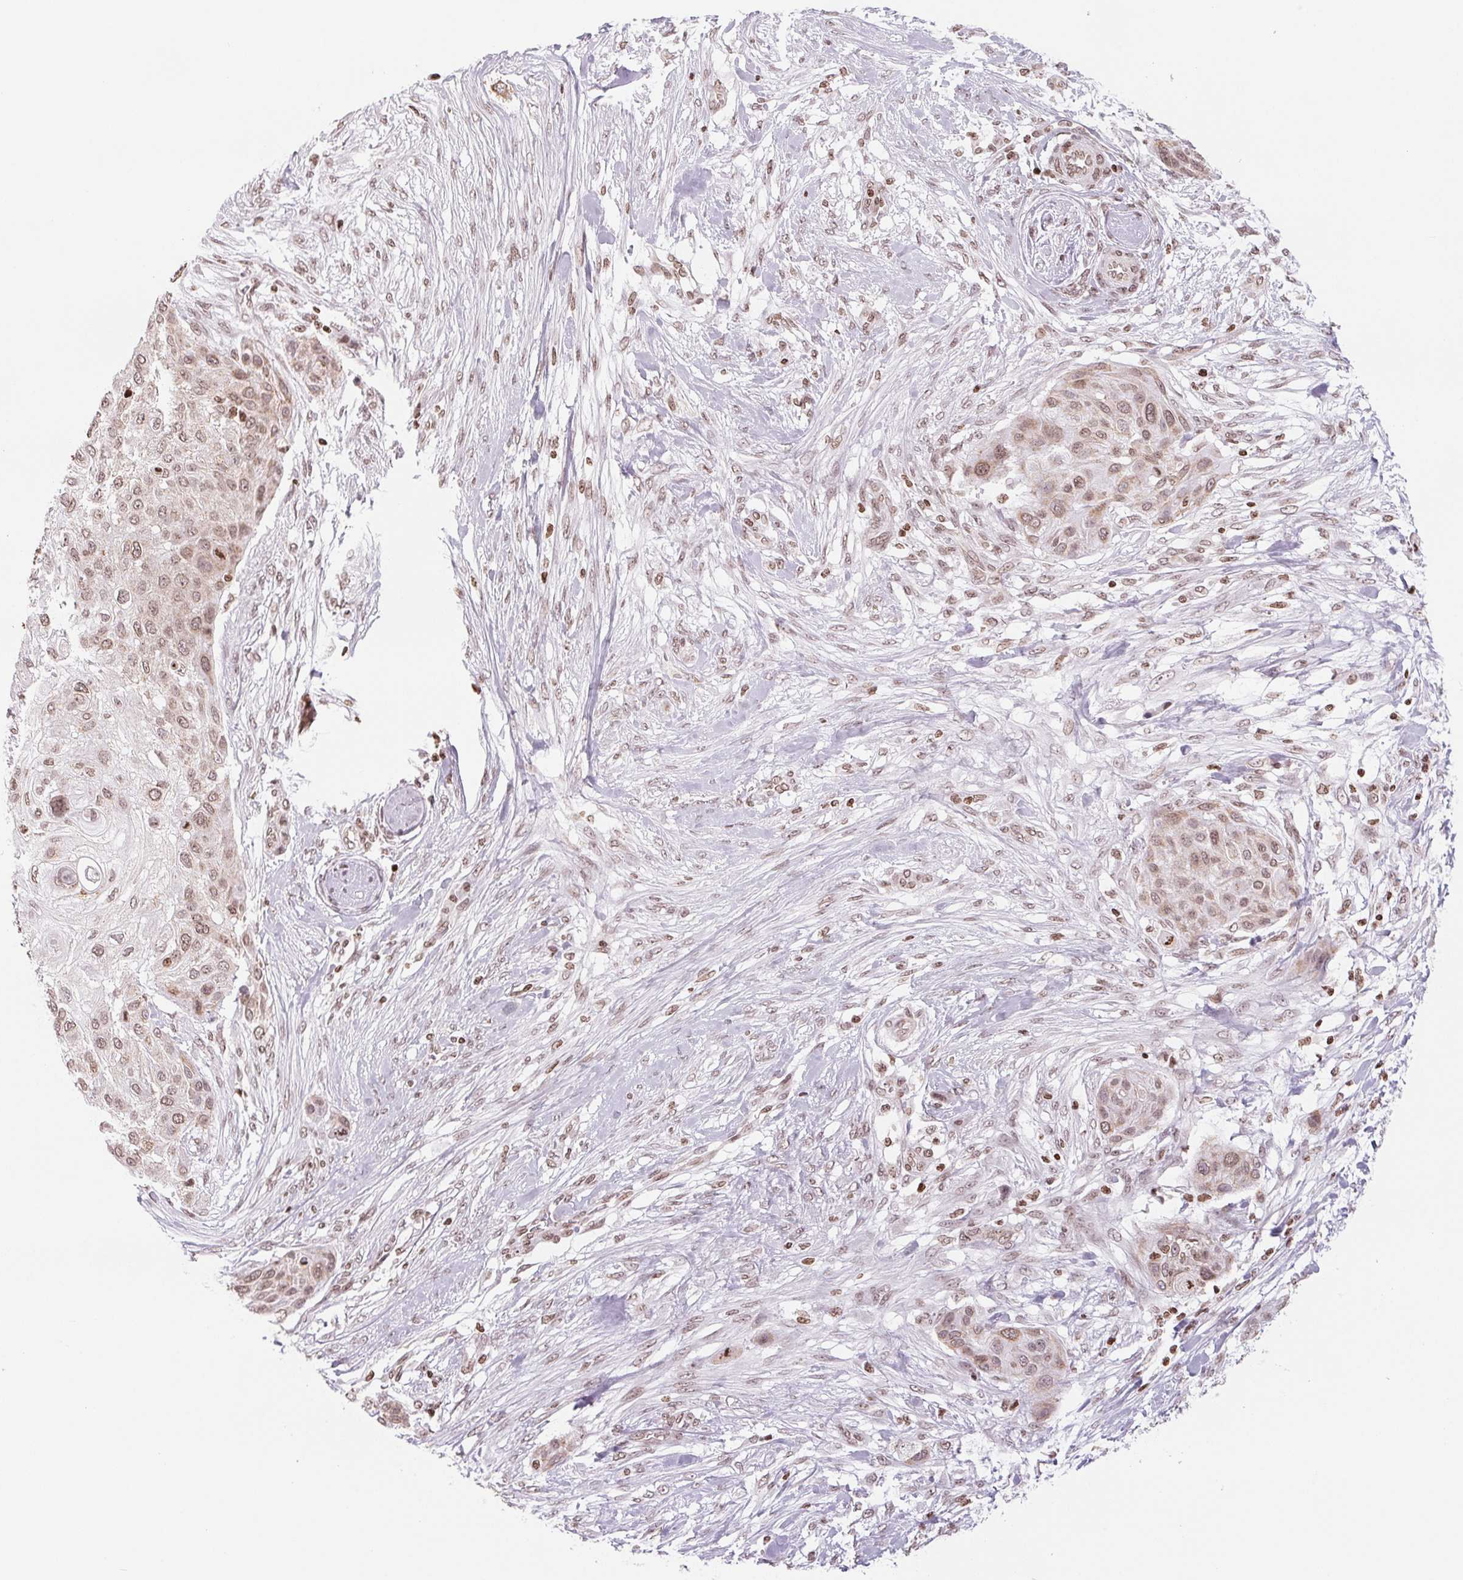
{"staining": {"intensity": "moderate", "quantity": ">75%", "location": "cytoplasmic/membranous,nuclear"}, "tissue": "skin cancer", "cell_type": "Tumor cells", "image_type": "cancer", "snomed": [{"axis": "morphology", "description": "Squamous cell carcinoma, NOS"}, {"axis": "topography", "description": "Skin"}], "caption": "Skin cancer tissue exhibits moderate cytoplasmic/membranous and nuclear expression in about >75% of tumor cells Immunohistochemistry stains the protein in brown and the nuclei are stained blue.", "gene": "SMIM12", "patient": {"sex": "female", "age": 87}}